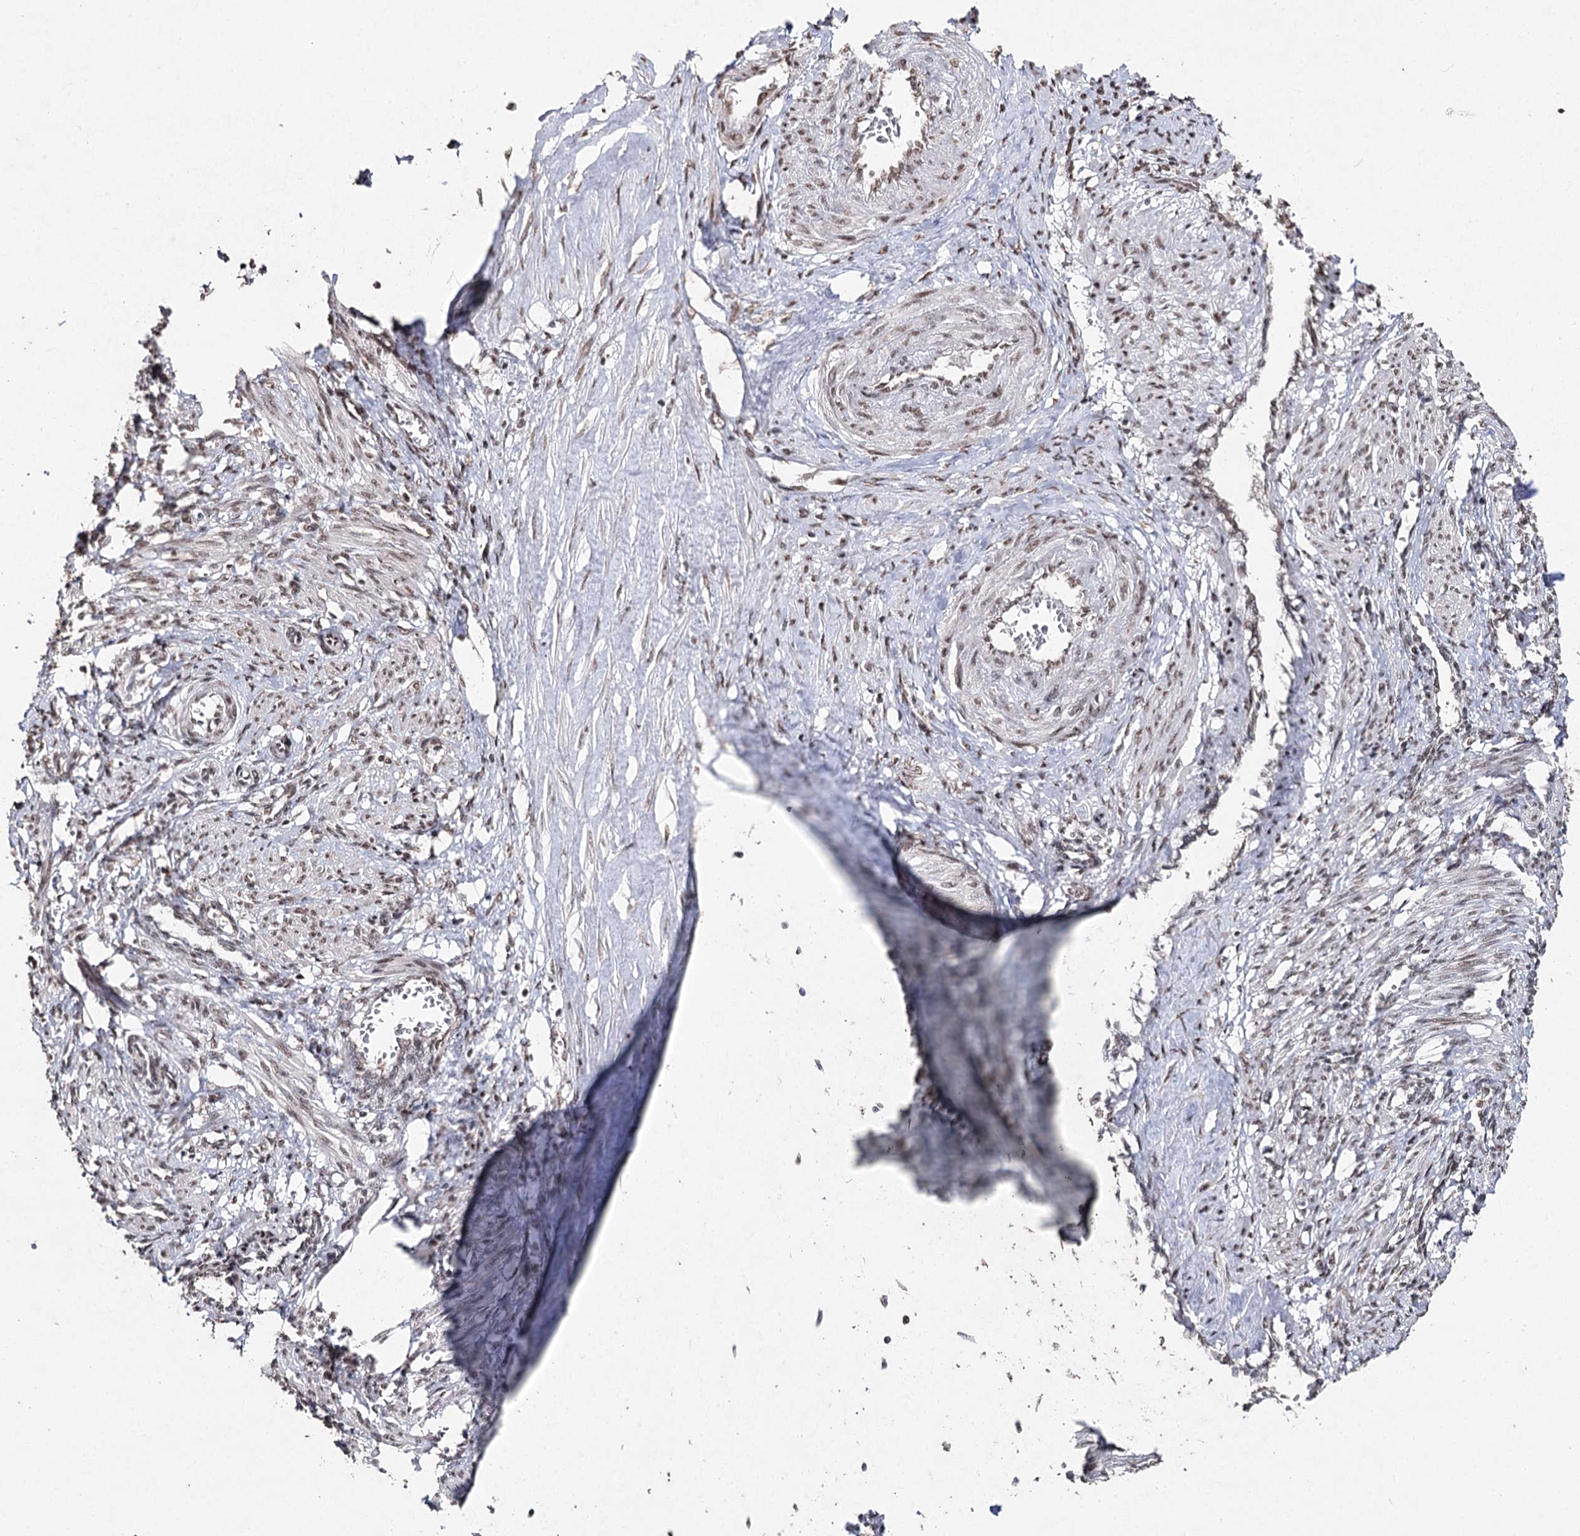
{"staining": {"intensity": "moderate", "quantity": ">75%", "location": "nuclear"}, "tissue": "smooth muscle", "cell_type": "Smooth muscle cells", "image_type": "normal", "snomed": [{"axis": "morphology", "description": "Normal tissue, NOS"}, {"axis": "topography", "description": "Endometrium"}], "caption": "Protein expression analysis of benign human smooth muscle reveals moderate nuclear positivity in about >75% of smooth muscle cells. (IHC, brightfield microscopy, high magnification).", "gene": "PDCD4", "patient": {"sex": "female", "age": 33}}